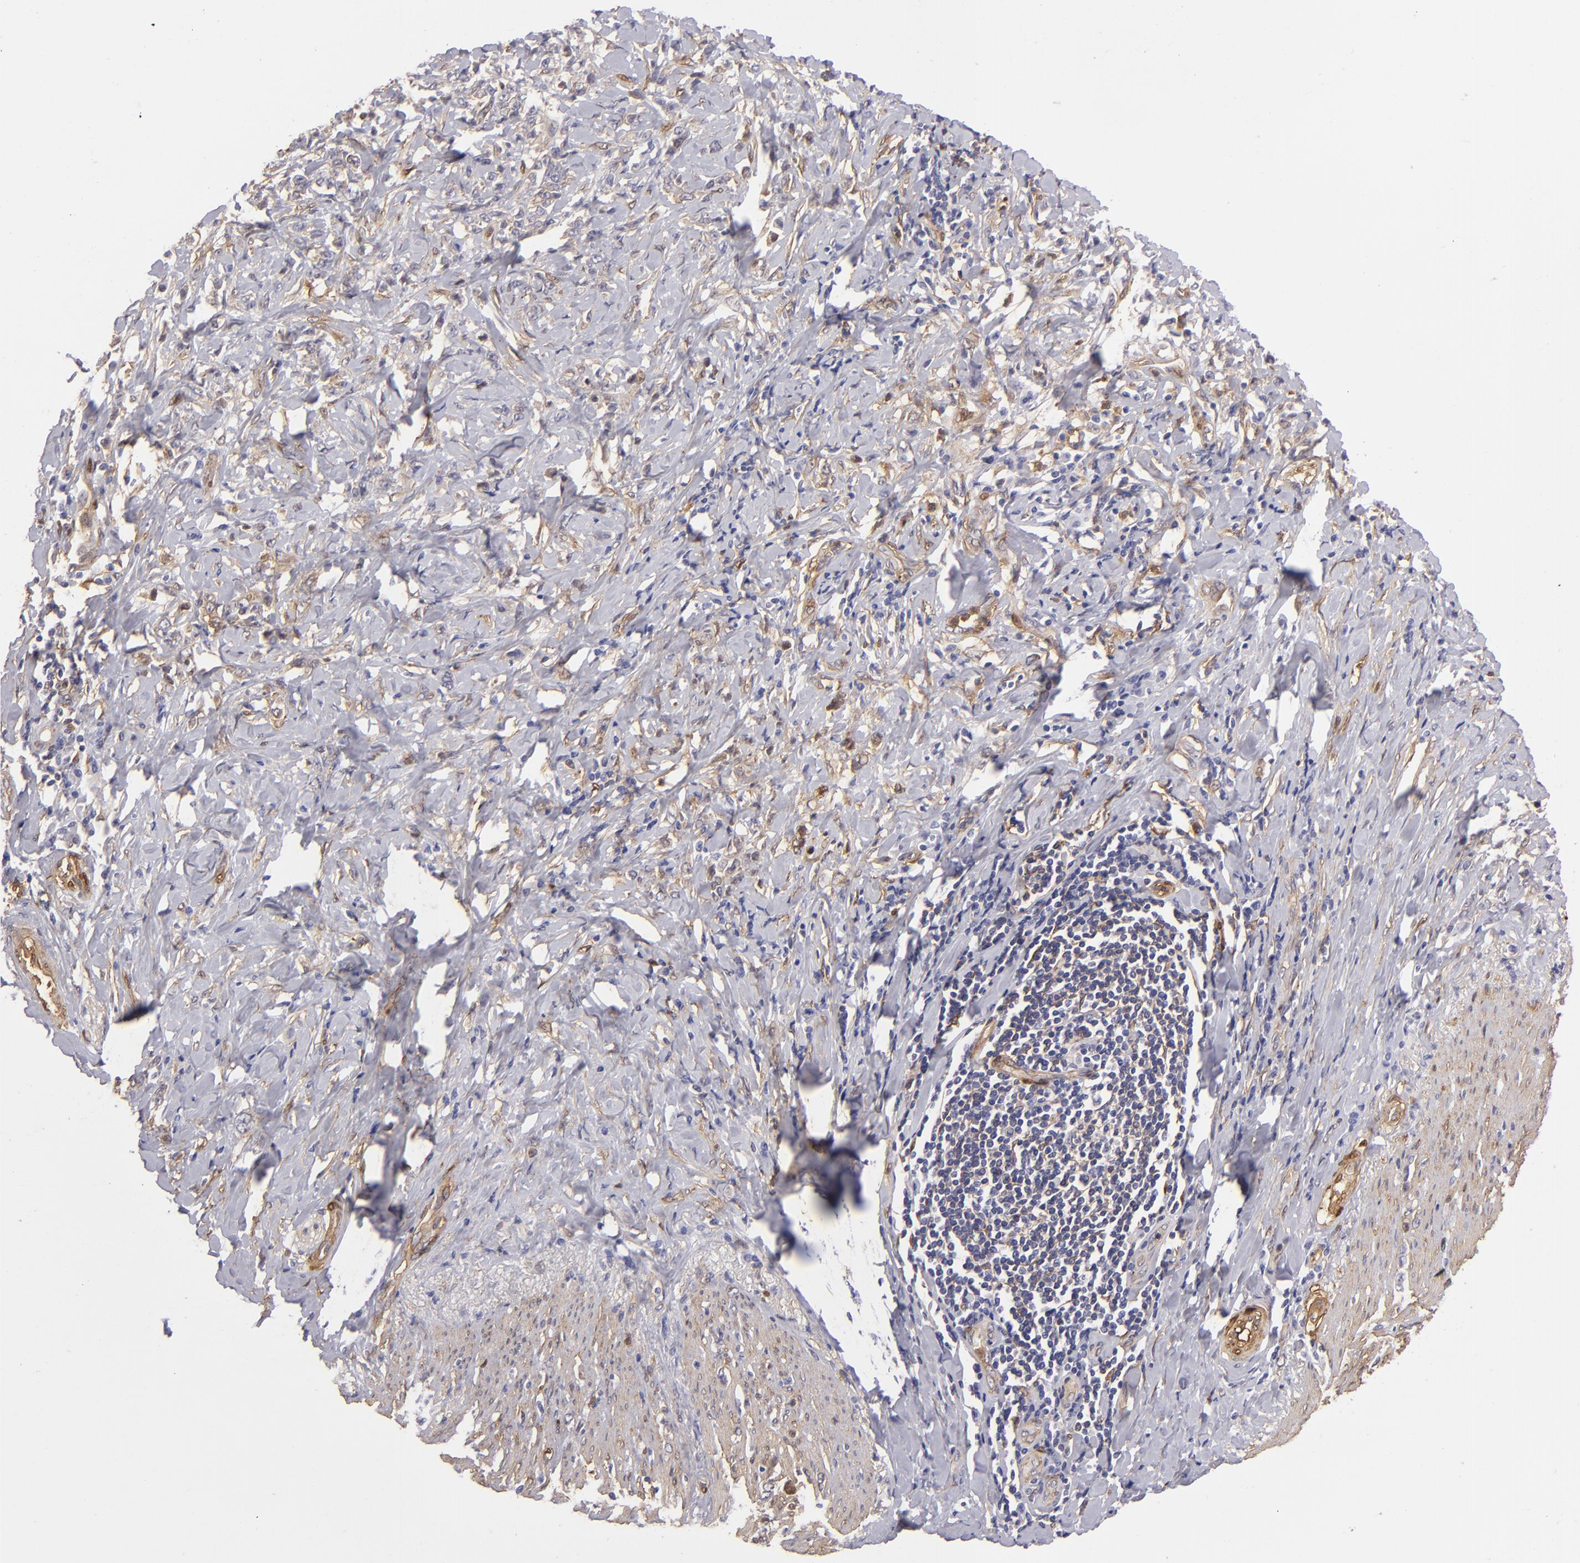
{"staining": {"intensity": "weak", "quantity": ">75%", "location": "cytoplasmic/membranous"}, "tissue": "stomach cancer", "cell_type": "Tumor cells", "image_type": "cancer", "snomed": [{"axis": "morphology", "description": "Adenocarcinoma, NOS"}, {"axis": "topography", "description": "Stomach, lower"}], "caption": "Stomach cancer stained for a protein demonstrates weak cytoplasmic/membranous positivity in tumor cells. The staining was performed using DAB (3,3'-diaminobenzidine), with brown indicating positive protein expression. Nuclei are stained blue with hematoxylin.", "gene": "VCL", "patient": {"sex": "male", "age": 88}}